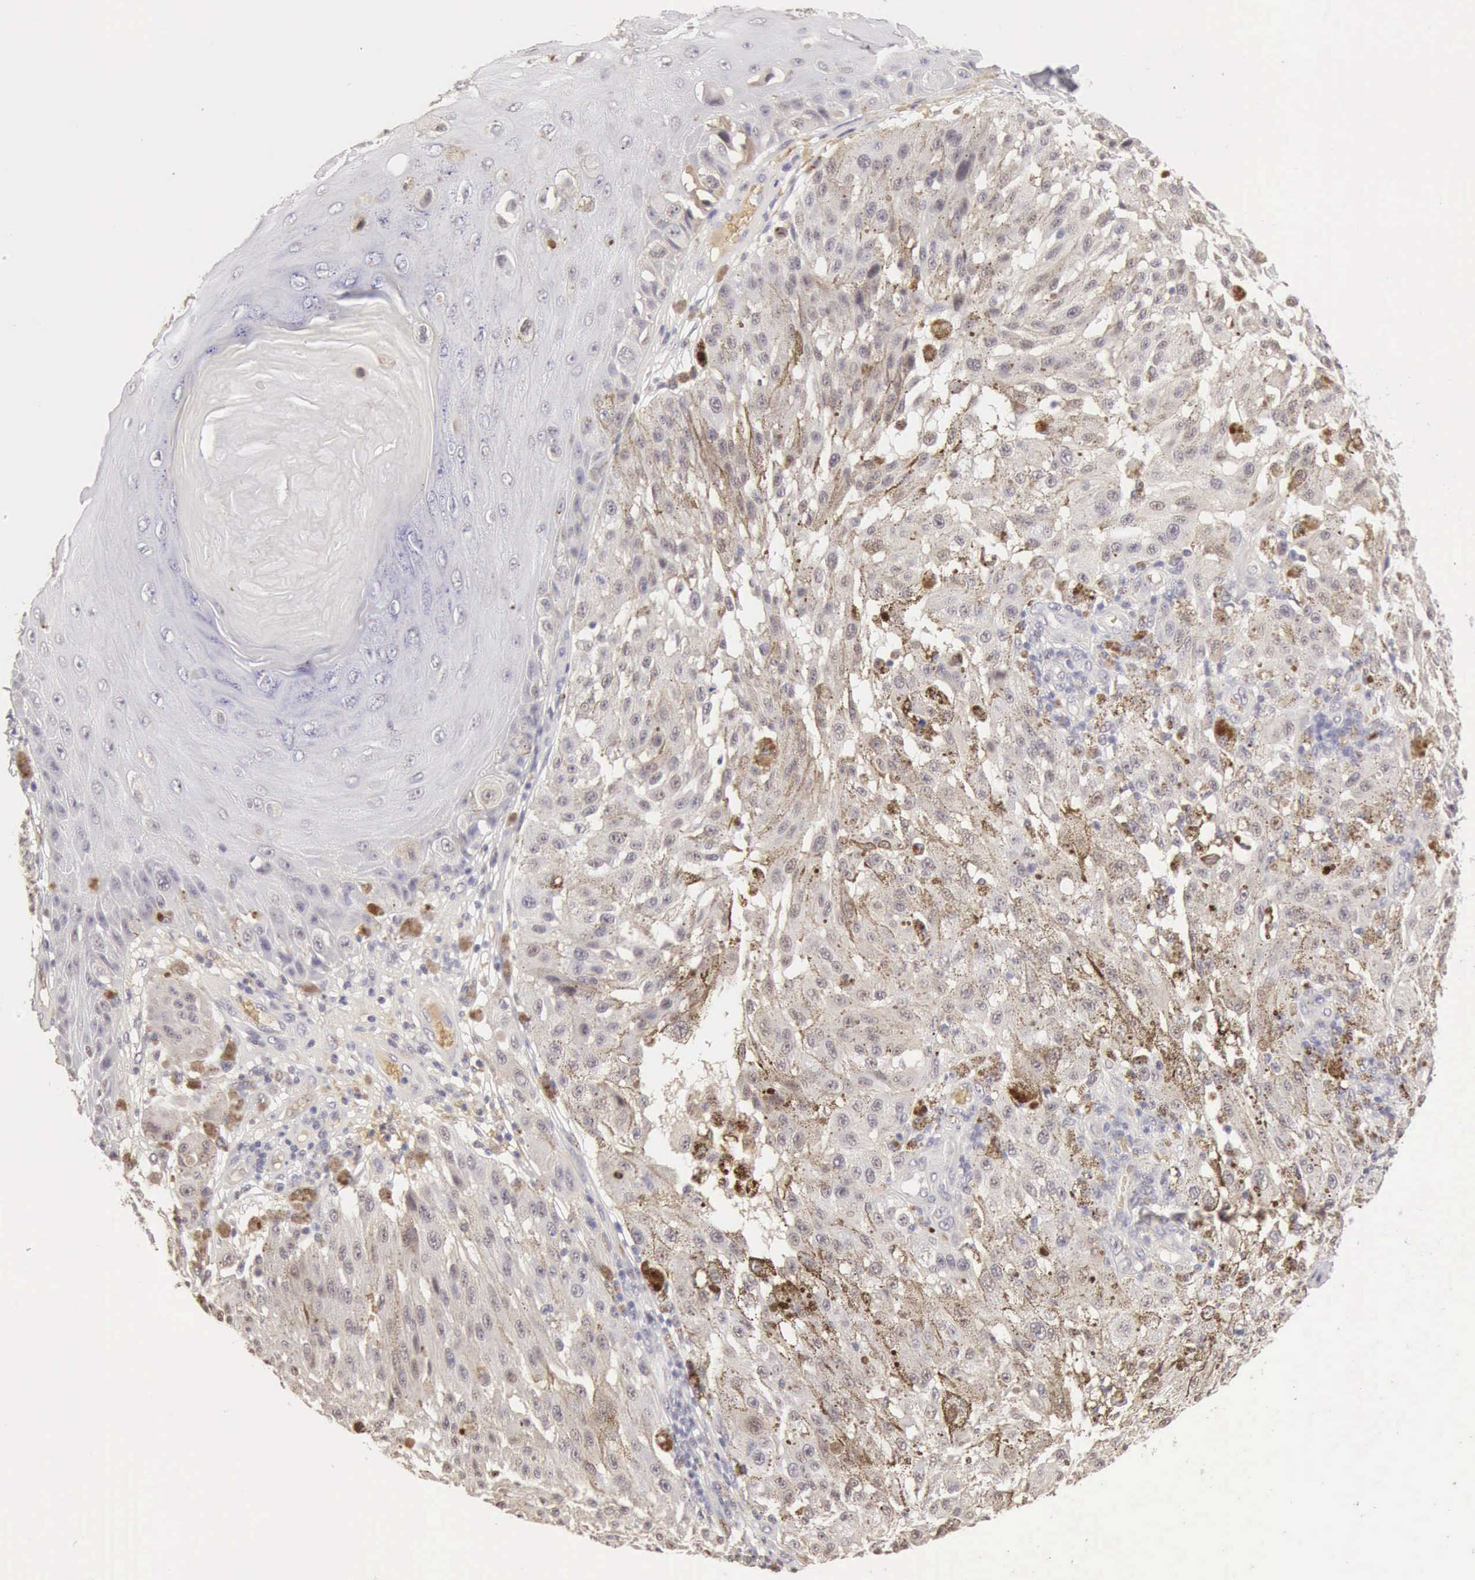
{"staining": {"intensity": "negative", "quantity": "none", "location": "none"}, "tissue": "melanoma", "cell_type": "Tumor cells", "image_type": "cancer", "snomed": [{"axis": "morphology", "description": "Malignant melanoma, NOS"}, {"axis": "topography", "description": "Skin"}], "caption": "Immunohistochemical staining of human melanoma demonstrates no significant positivity in tumor cells.", "gene": "CFI", "patient": {"sex": "female", "age": 64}}